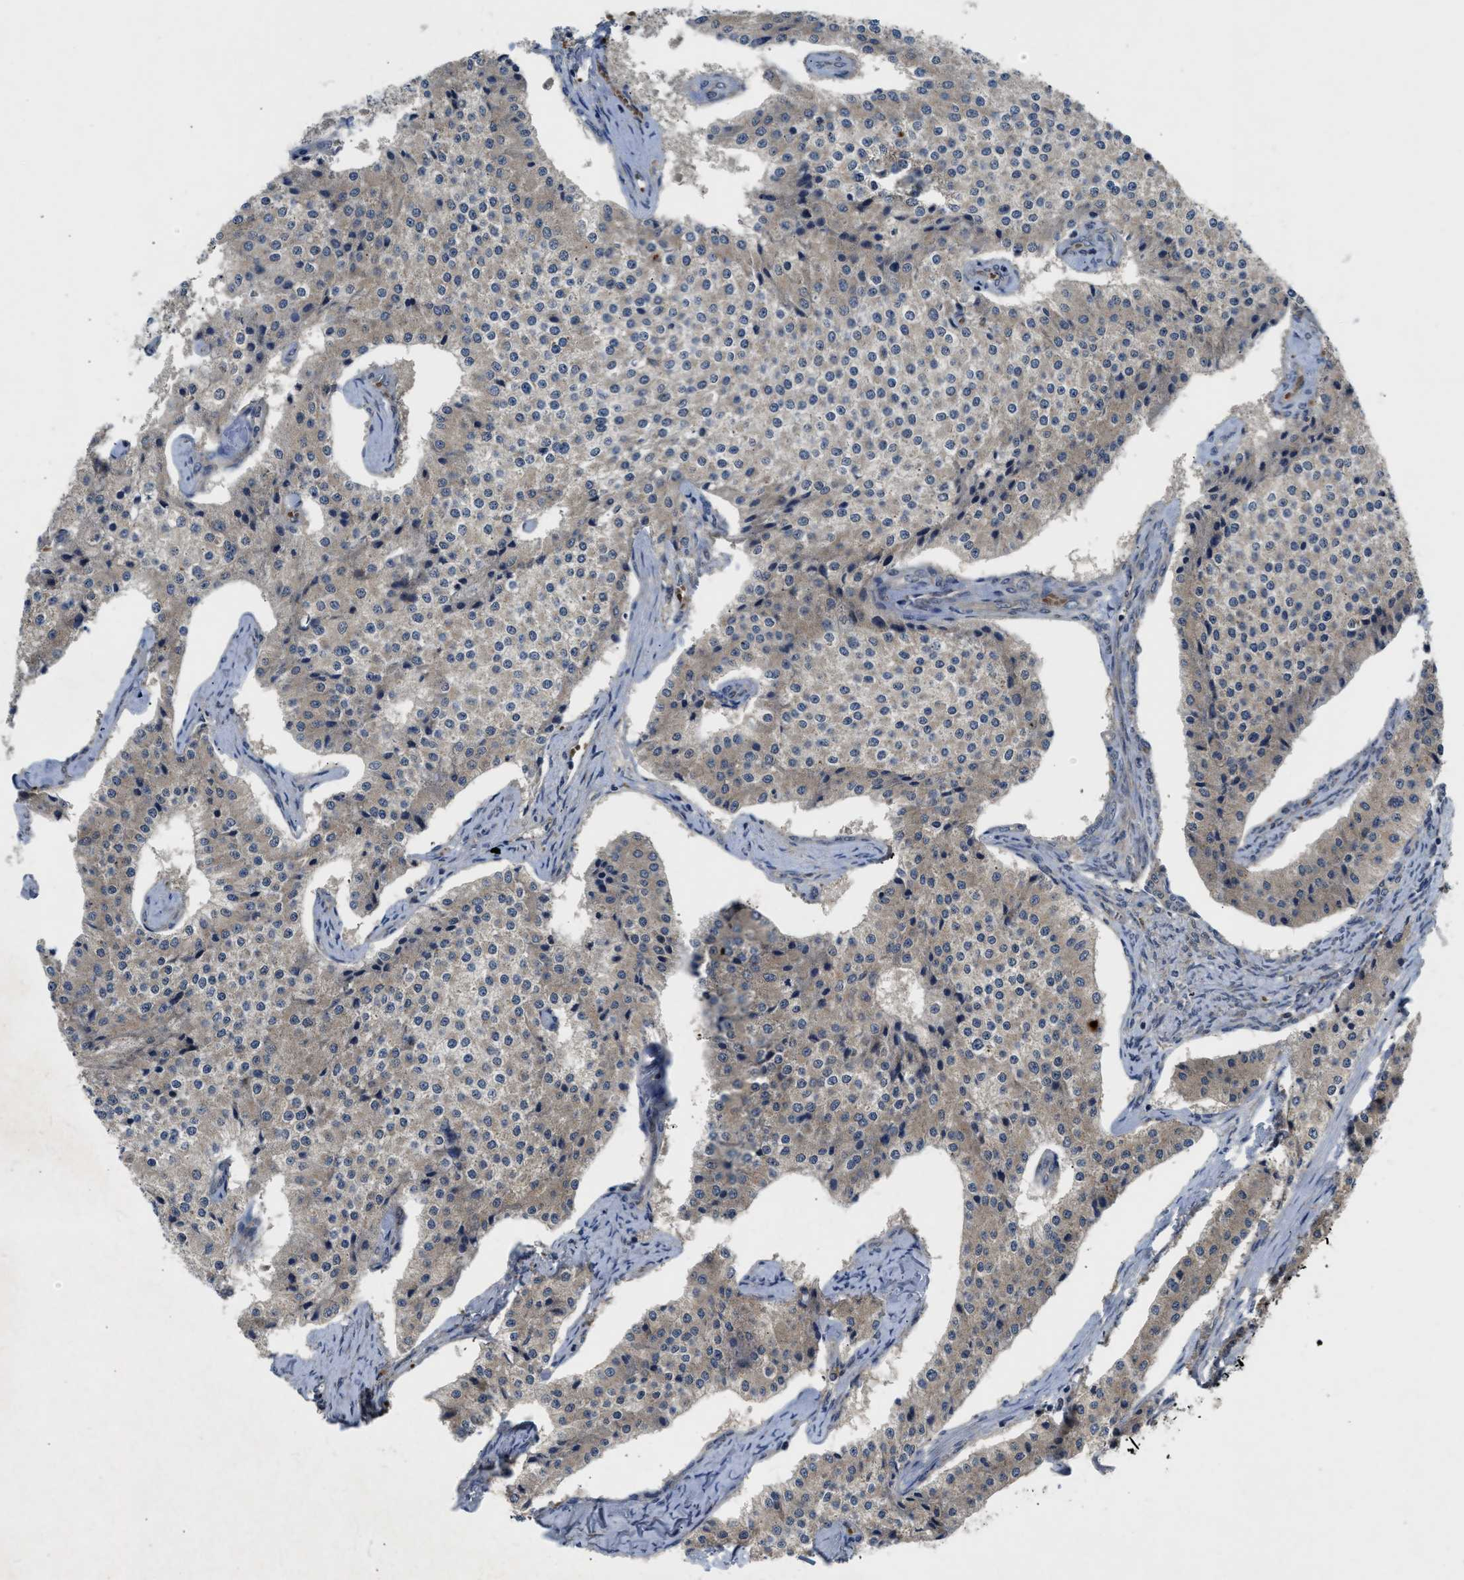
{"staining": {"intensity": "weak", "quantity": ">75%", "location": "cytoplasmic/membranous"}, "tissue": "carcinoid", "cell_type": "Tumor cells", "image_type": "cancer", "snomed": [{"axis": "morphology", "description": "Carcinoid, malignant, NOS"}, {"axis": "topography", "description": "Colon"}], "caption": "Protein expression analysis of carcinoid displays weak cytoplasmic/membranous positivity in about >75% of tumor cells. The staining was performed using DAB (3,3'-diaminobenzidine) to visualize the protein expression in brown, while the nuclei were stained in blue with hematoxylin (Magnification: 20x).", "gene": "PDE7A", "patient": {"sex": "female", "age": 52}}